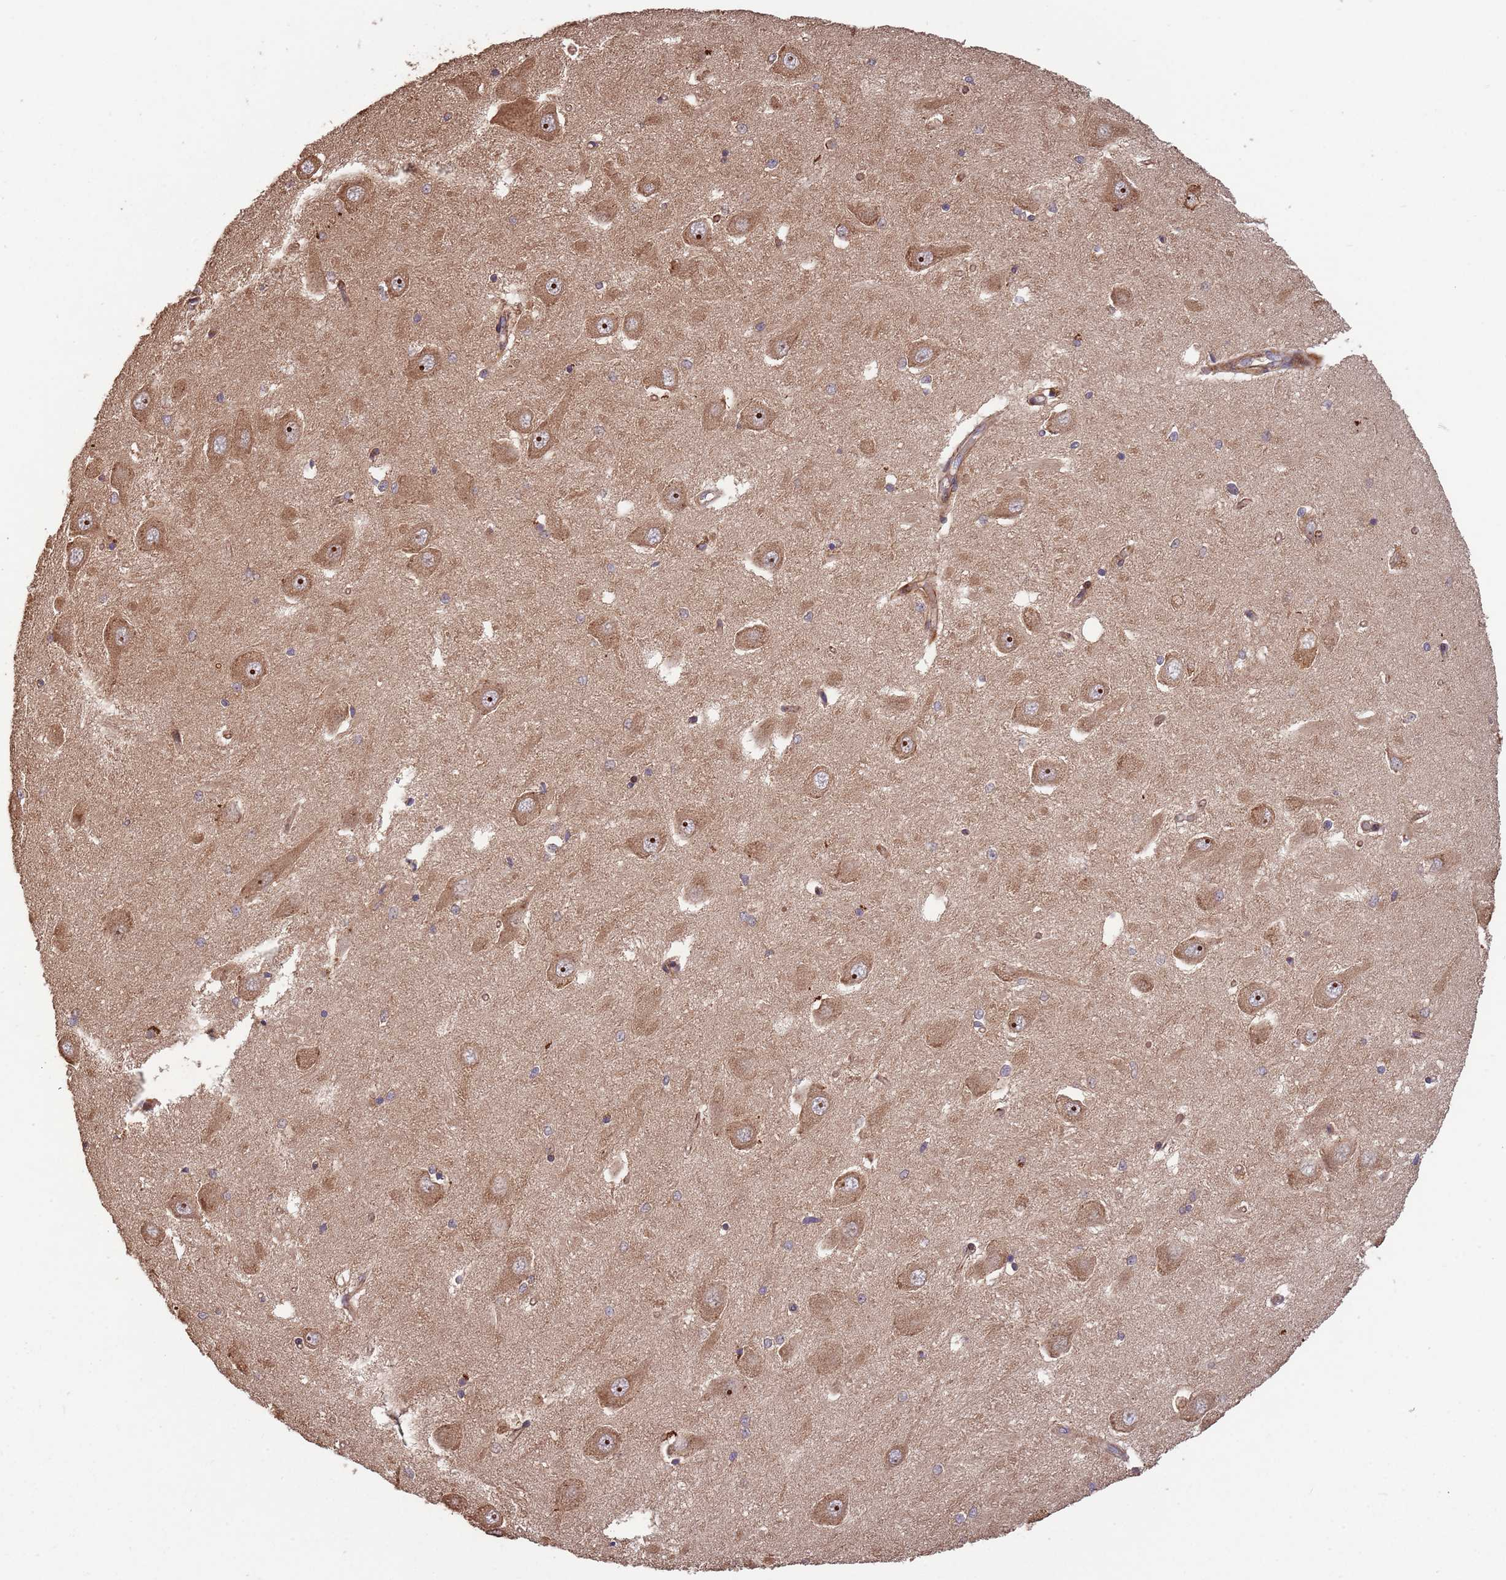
{"staining": {"intensity": "moderate", "quantity": "25%-75%", "location": "cytoplasmic/membranous"}, "tissue": "hippocampus", "cell_type": "Glial cells", "image_type": "normal", "snomed": [{"axis": "morphology", "description": "Normal tissue, NOS"}, {"axis": "topography", "description": "Hippocampus"}], "caption": "Immunohistochemistry (IHC) histopathology image of benign human hippocampus stained for a protein (brown), which displays medium levels of moderate cytoplasmic/membranous staining in approximately 25%-75% of glial cells.", "gene": "ZNF428", "patient": {"sex": "male", "age": 45}}